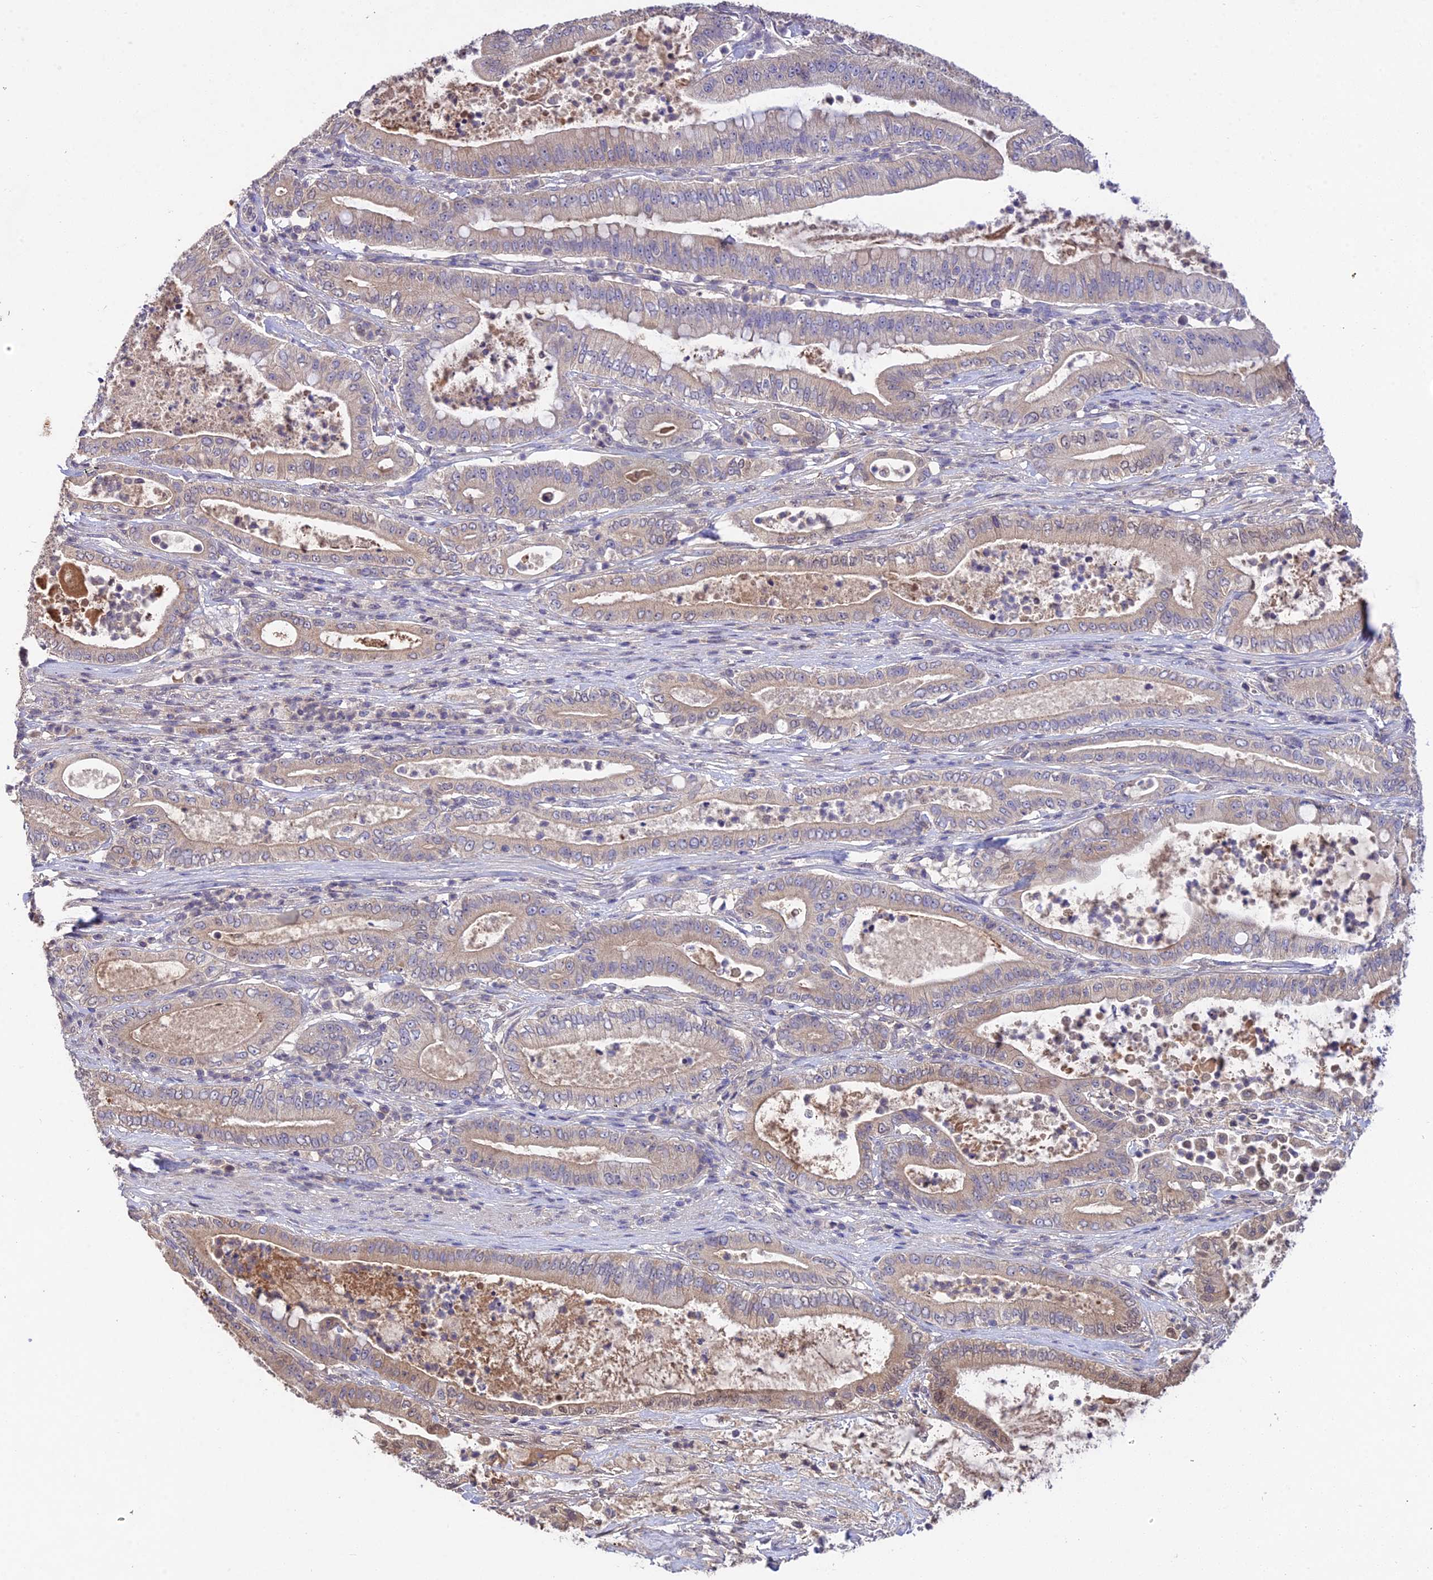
{"staining": {"intensity": "weak", "quantity": "25%-75%", "location": "cytoplasmic/membranous"}, "tissue": "pancreatic cancer", "cell_type": "Tumor cells", "image_type": "cancer", "snomed": [{"axis": "morphology", "description": "Adenocarcinoma, NOS"}, {"axis": "topography", "description": "Pancreas"}], "caption": "Pancreatic cancer (adenocarcinoma) stained for a protein (brown) demonstrates weak cytoplasmic/membranous positive staining in about 25%-75% of tumor cells.", "gene": "PGK1", "patient": {"sex": "male", "age": 71}}